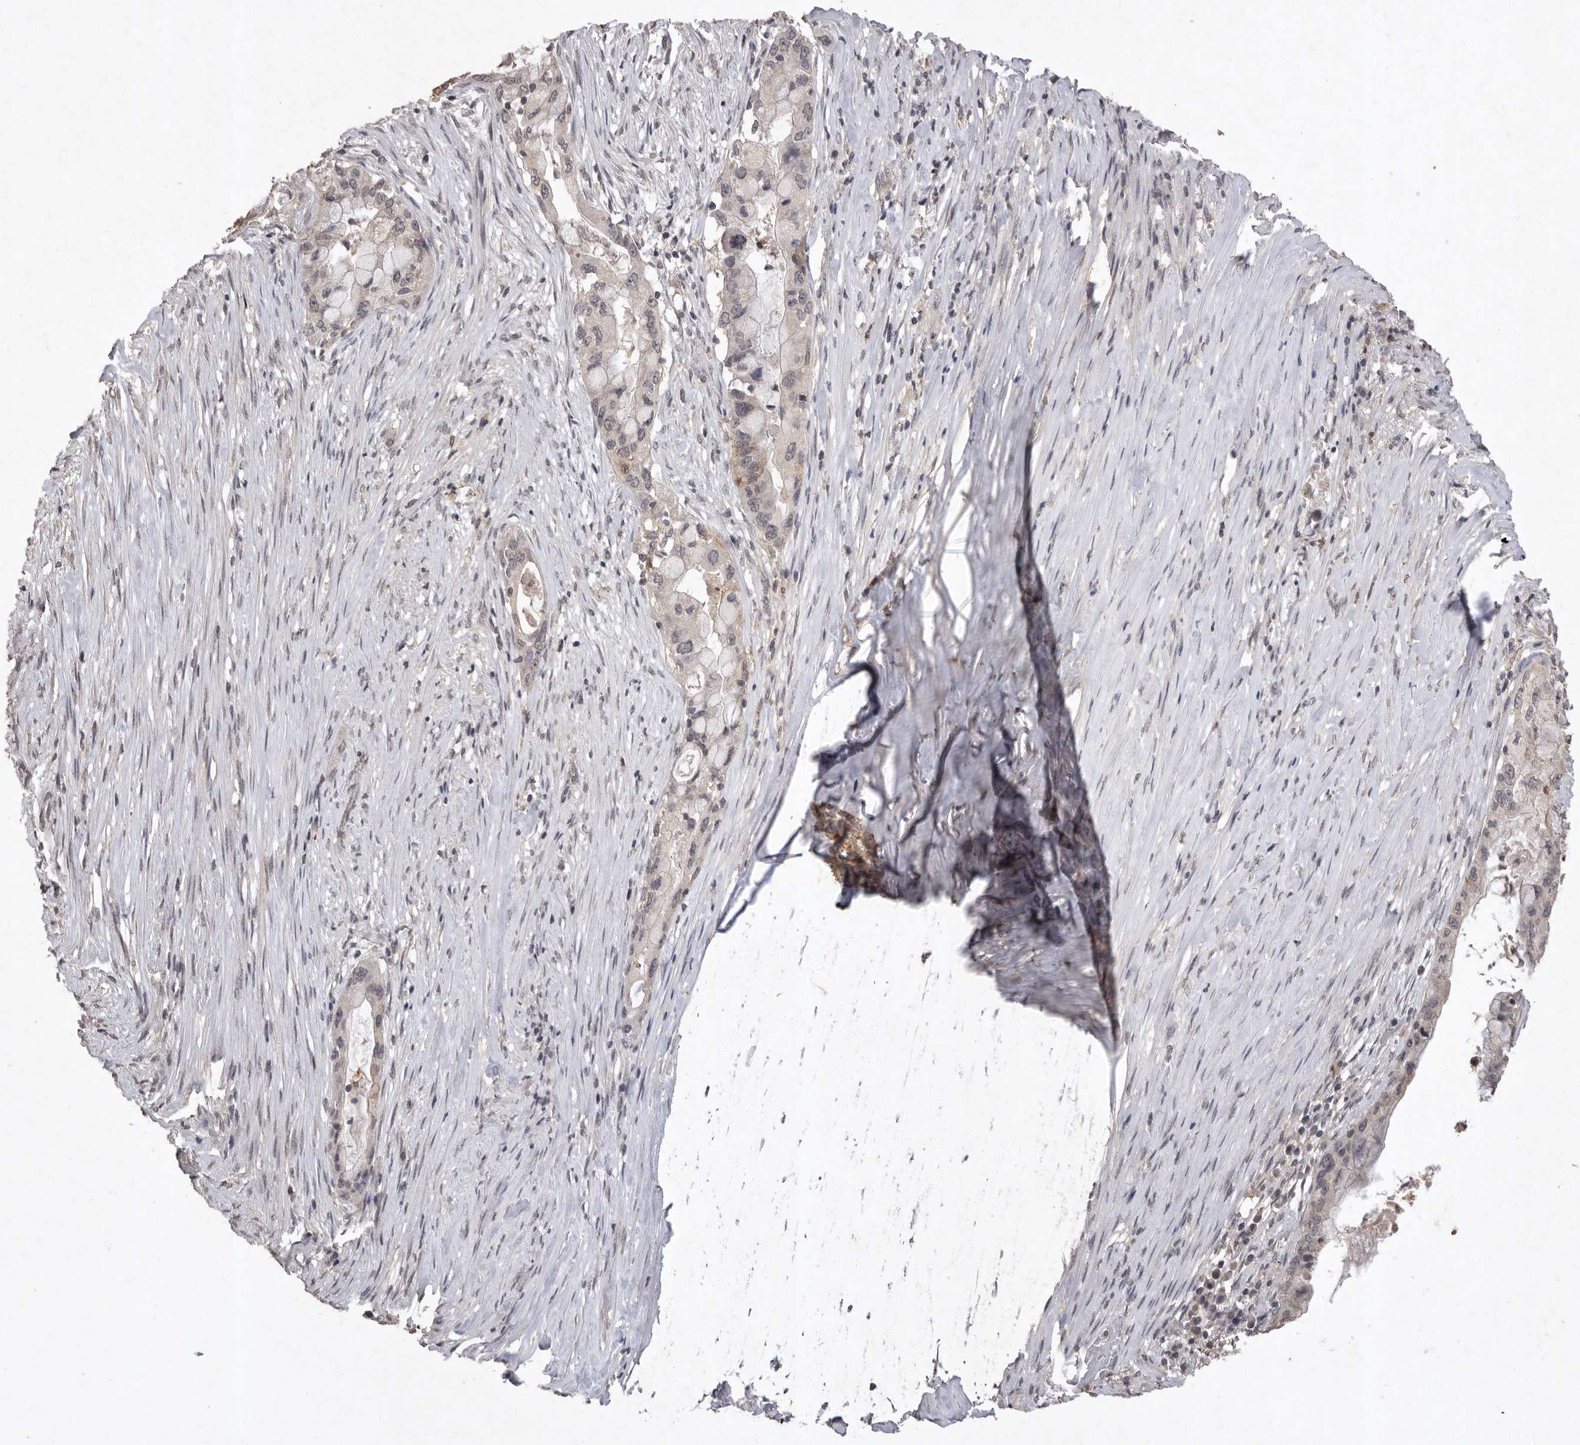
{"staining": {"intensity": "weak", "quantity": "<25%", "location": "cytoplasmic/membranous"}, "tissue": "pancreatic cancer", "cell_type": "Tumor cells", "image_type": "cancer", "snomed": [{"axis": "morphology", "description": "Adenocarcinoma, NOS"}, {"axis": "topography", "description": "Pancreas"}], "caption": "Tumor cells are negative for protein expression in human pancreatic cancer.", "gene": "APLNR", "patient": {"sex": "male", "age": 53}}